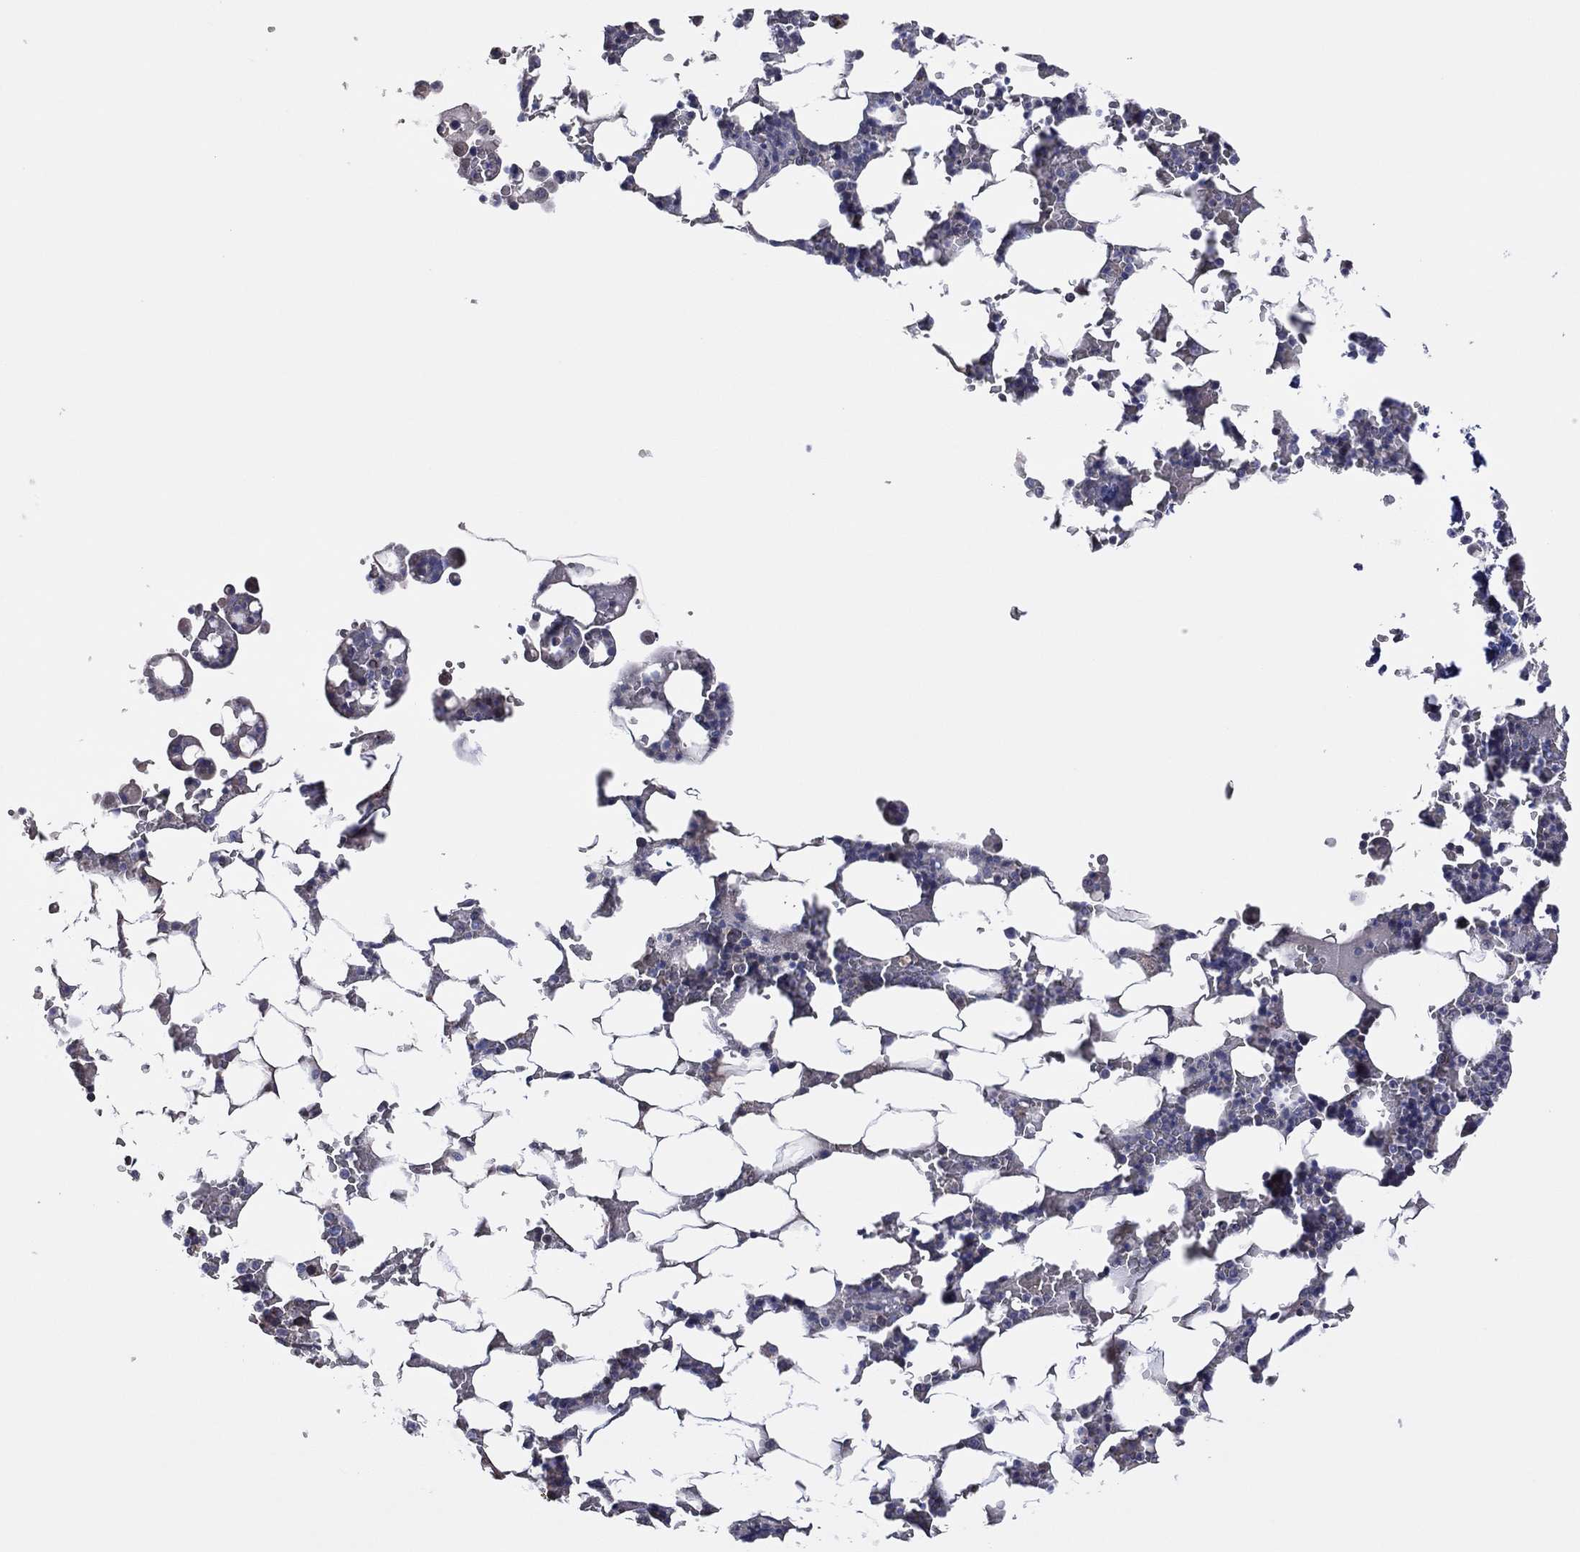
{"staining": {"intensity": "negative", "quantity": "none", "location": "none"}, "tissue": "bone marrow", "cell_type": "Hematopoietic cells", "image_type": "normal", "snomed": [{"axis": "morphology", "description": "Normal tissue, NOS"}, {"axis": "topography", "description": "Bone marrow"}], "caption": "Immunohistochemistry image of normal bone marrow: human bone marrow stained with DAB (3,3'-diaminobenzidine) shows no significant protein staining in hematopoietic cells.", "gene": "PIDD1", "patient": {"sex": "male", "age": 51}}